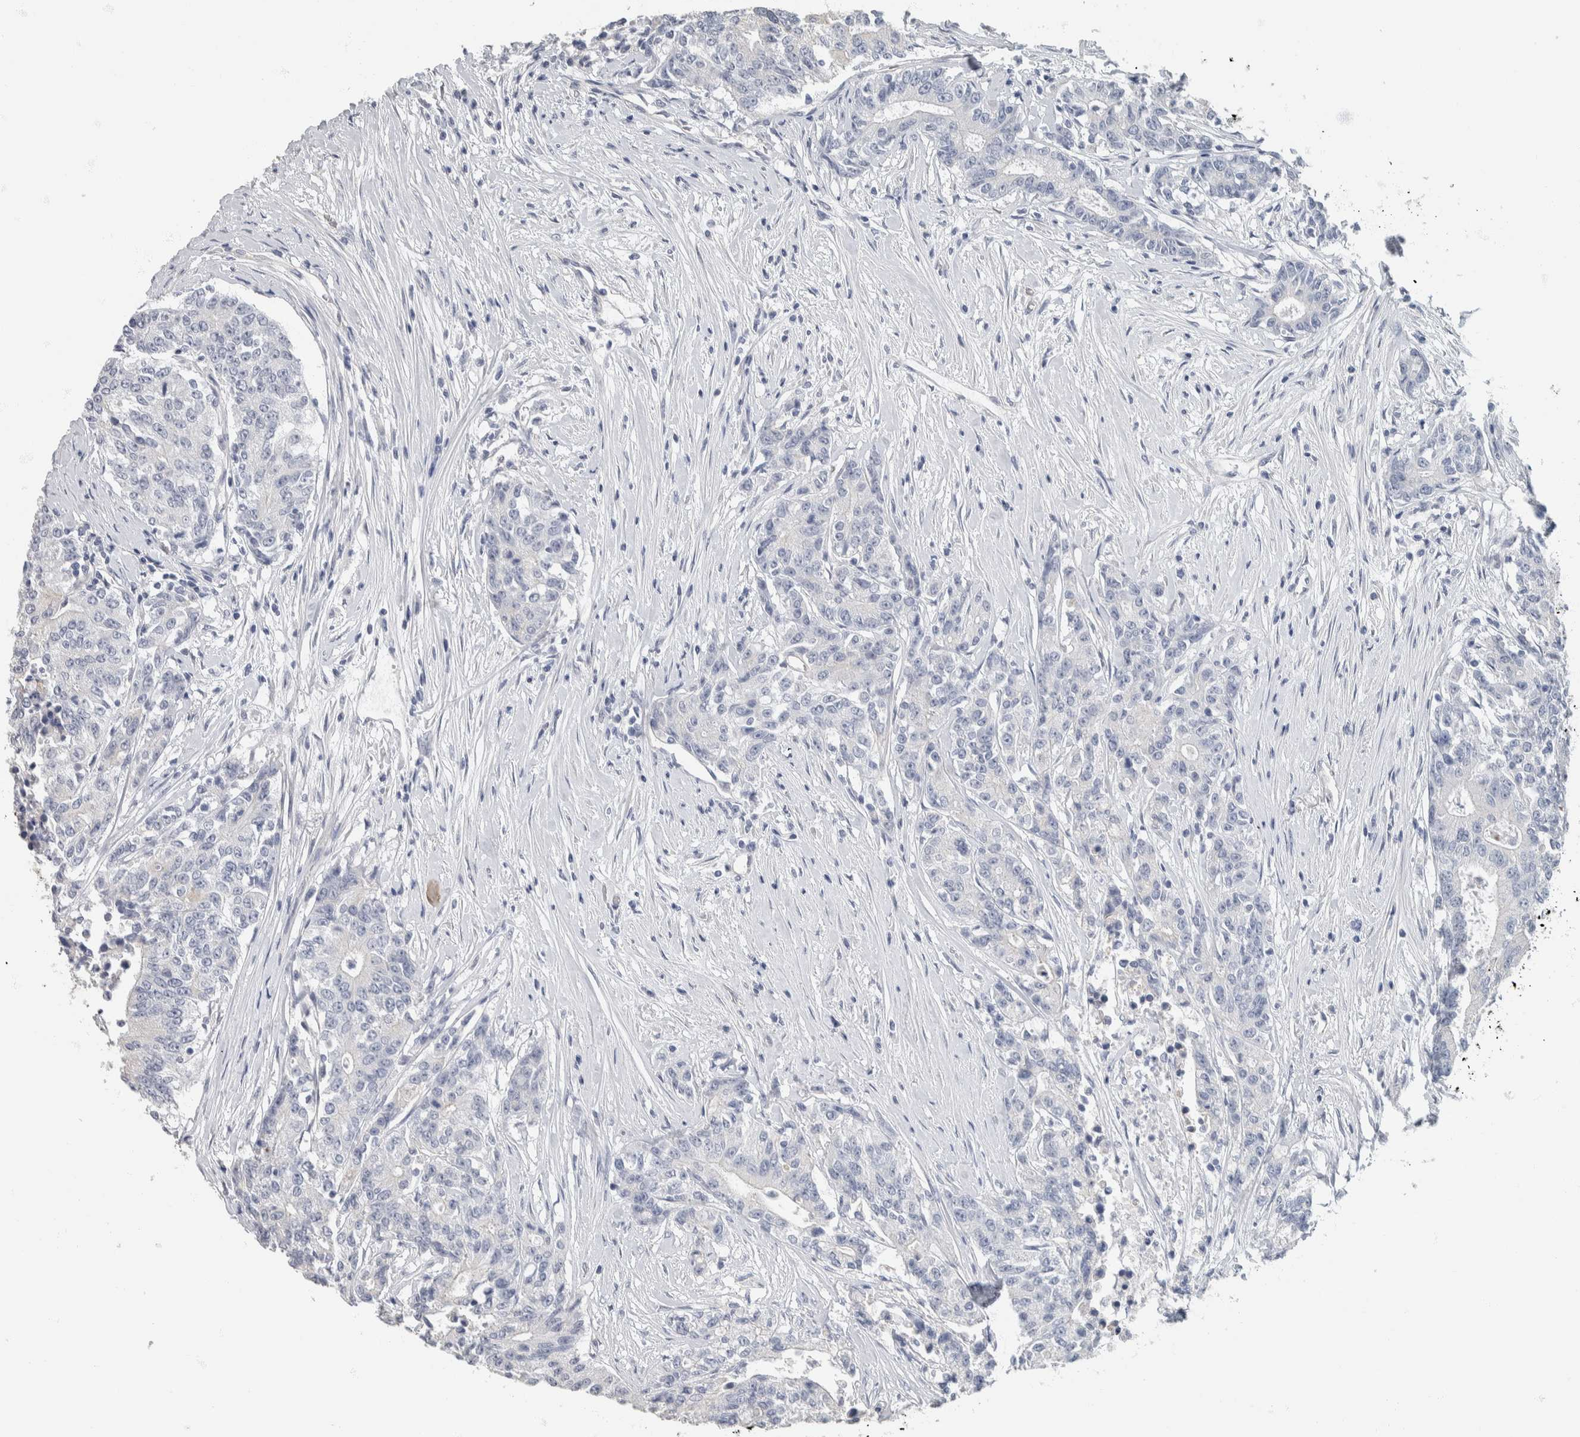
{"staining": {"intensity": "negative", "quantity": "none", "location": "none"}, "tissue": "colorectal cancer", "cell_type": "Tumor cells", "image_type": "cancer", "snomed": [{"axis": "morphology", "description": "Adenocarcinoma, NOS"}, {"axis": "topography", "description": "Colon"}], "caption": "A high-resolution image shows immunohistochemistry (IHC) staining of colorectal cancer, which demonstrates no significant staining in tumor cells.", "gene": "NEFM", "patient": {"sex": "female", "age": 77}}